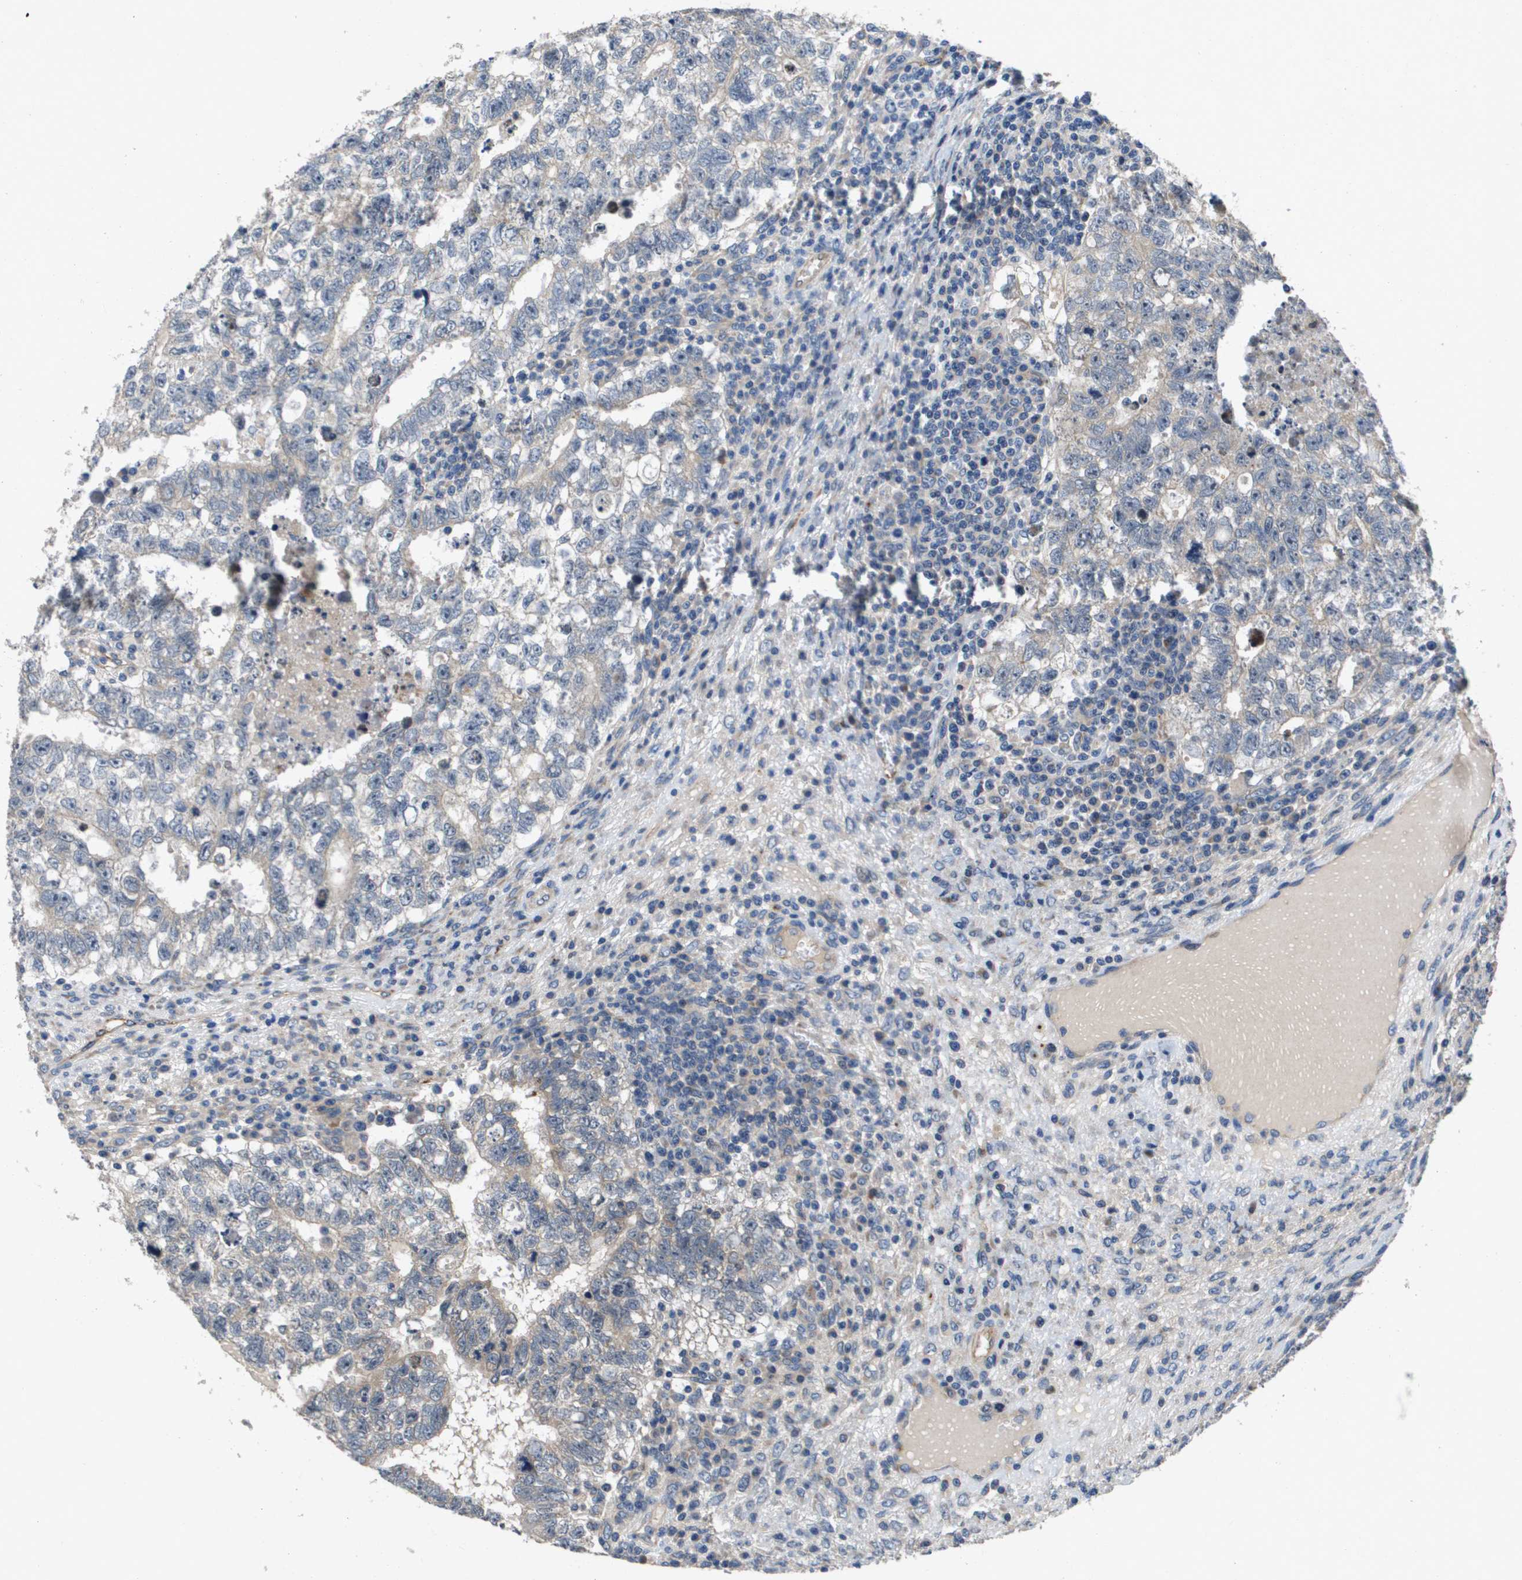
{"staining": {"intensity": "negative", "quantity": "none", "location": "none"}, "tissue": "testis cancer", "cell_type": "Tumor cells", "image_type": "cancer", "snomed": [{"axis": "morphology", "description": "Seminoma, NOS"}, {"axis": "morphology", "description": "Carcinoma, Embryonal, NOS"}, {"axis": "topography", "description": "Testis"}], "caption": "Immunohistochemistry (IHC) of seminoma (testis) demonstrates no expression in tumor cells. (Immunohistochemistry (IHC), brightfield microscopy, high magnification).", "gene": "ENTPD2", "patient": {"sex": "male", "age": 38}}